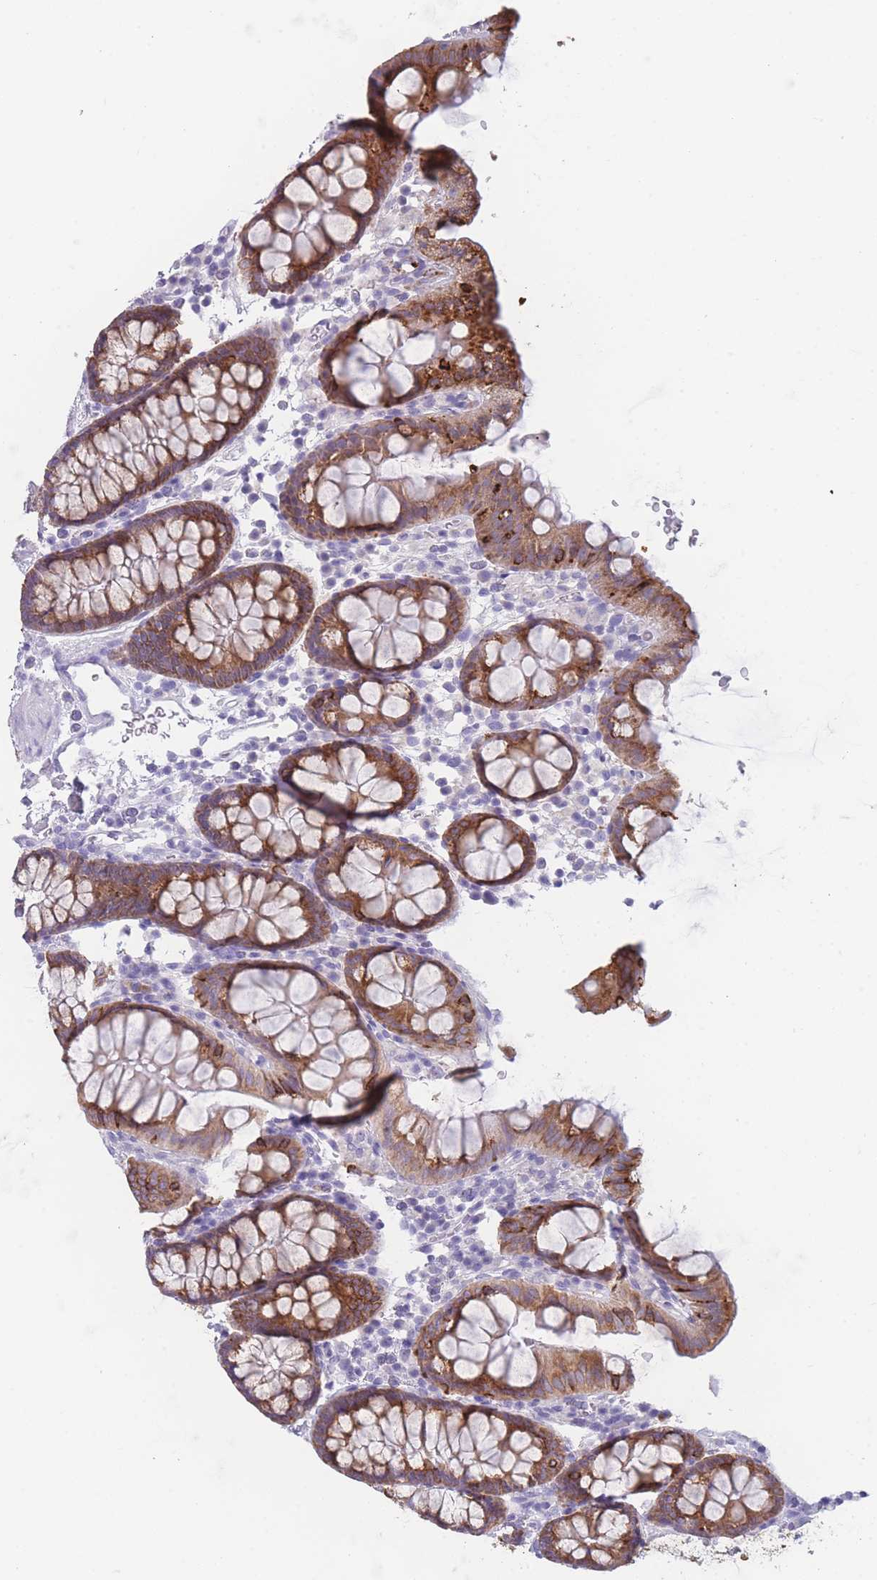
{"staining": {"intensity": "negative", "quantity": "none", "location": "none"}, "tissue": "colon", "cell_type": "Endothelial cells", "image_type": "normal", "snomed": [{"axis": "morphology", "description": "Normal tissue, NOS"}, {"axis": "topography", "description": "Colon"}], "caption": "Immunohistochemistry micrograph of unremarkable colon: human colon stained with DAB shows no significant protein expression in endothelial cells.", "gene": "ZNF627", "patient": {"sex": "male", "age": 75}}